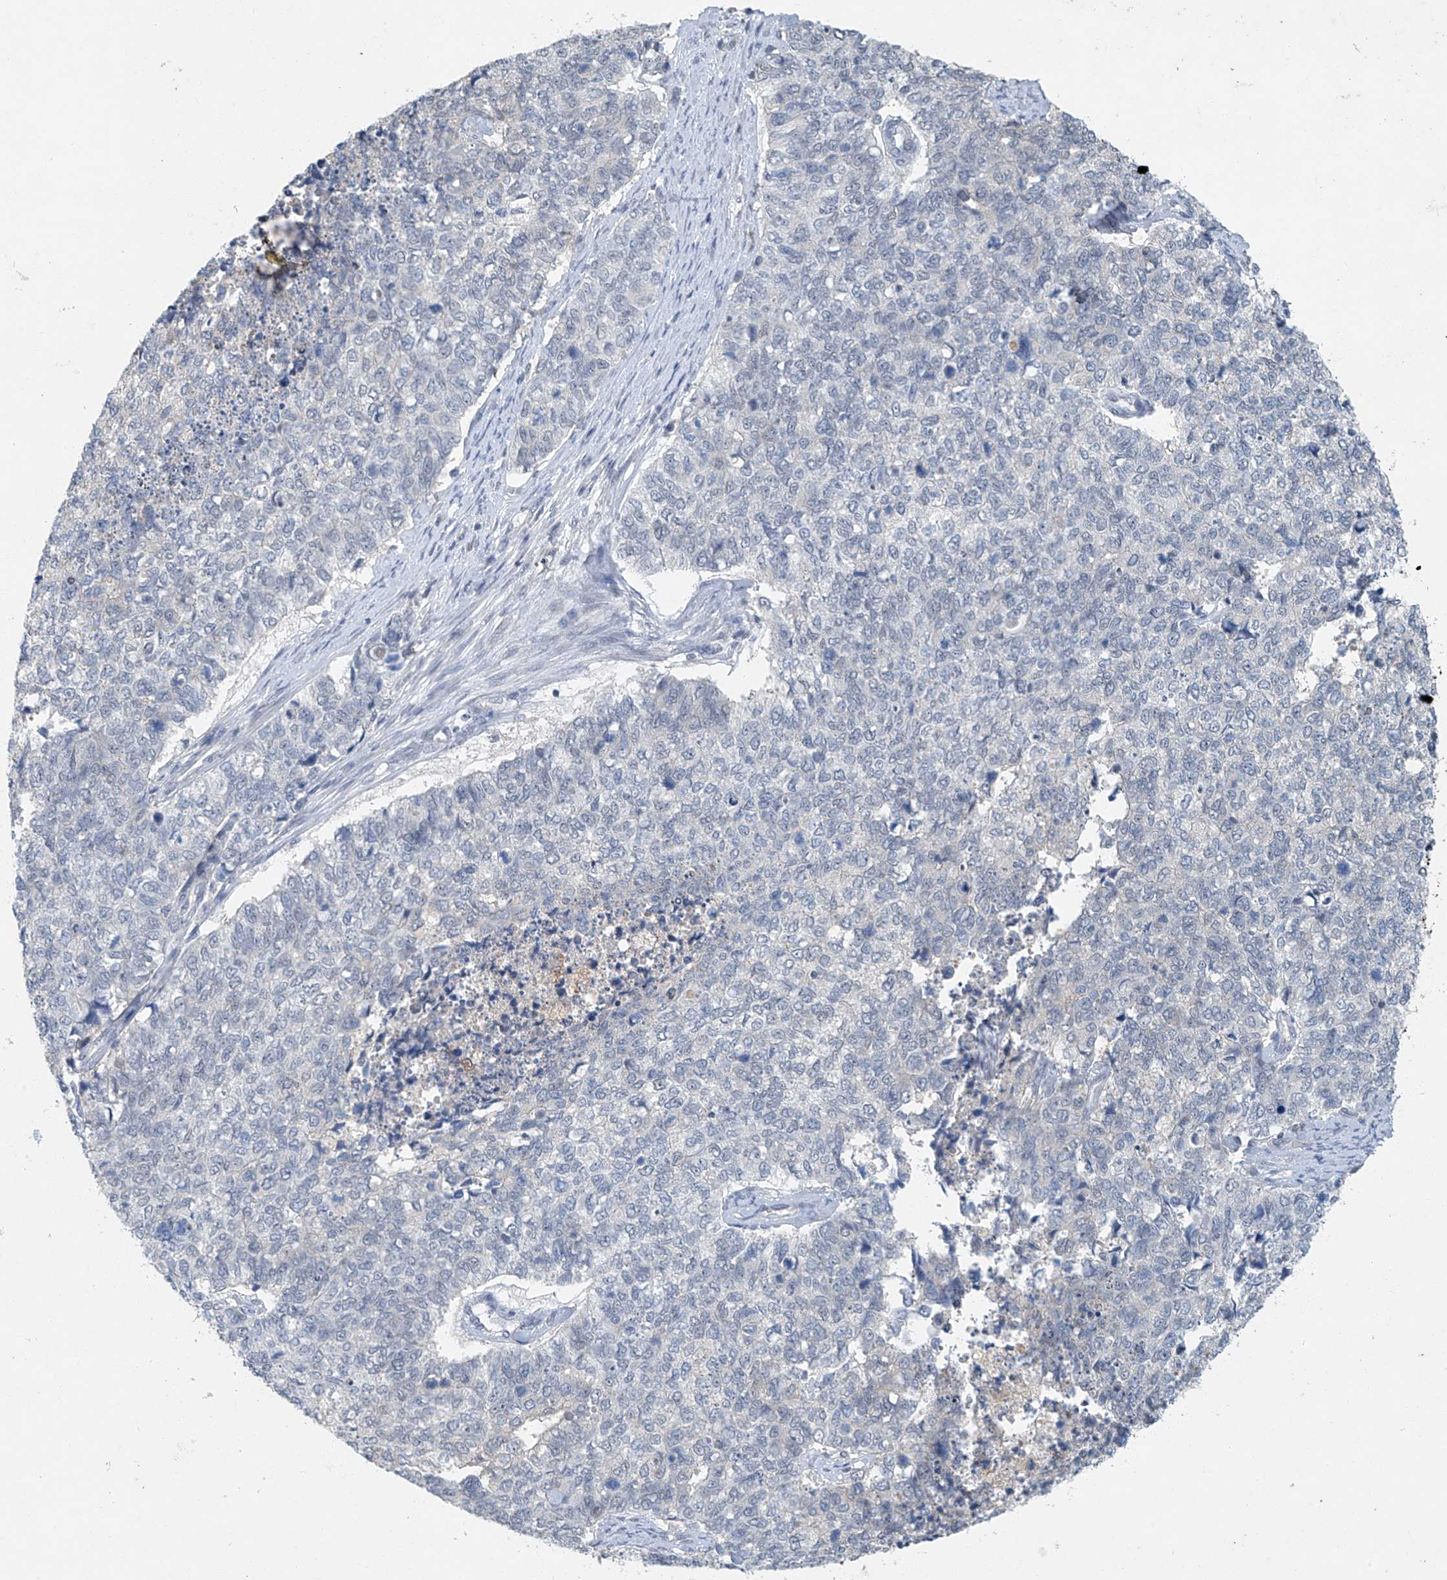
{"staining": {"intensity": "negative", "quantity": "none", "location": "none"}, "tissue": "cervical cancer", "cell_type": "Tumor cells", "image_type": "cancer", "snomed": [{"axis": "morphology", "description": "Squamous cell carcinoma, NOS"}, {"axis": "topography", "description": "Cervix"}], "caption": "Immunohistochemistry (IHC) histopathology image of neoplastic tissue: squamous cell carcinoma (cervical) stained with DAB (3,3'-diaminobenzidine) demonstrates no significant protein expression in tumor cells.", "gene": "TAF8", "patient": {"sex": "female", "age": 63}}